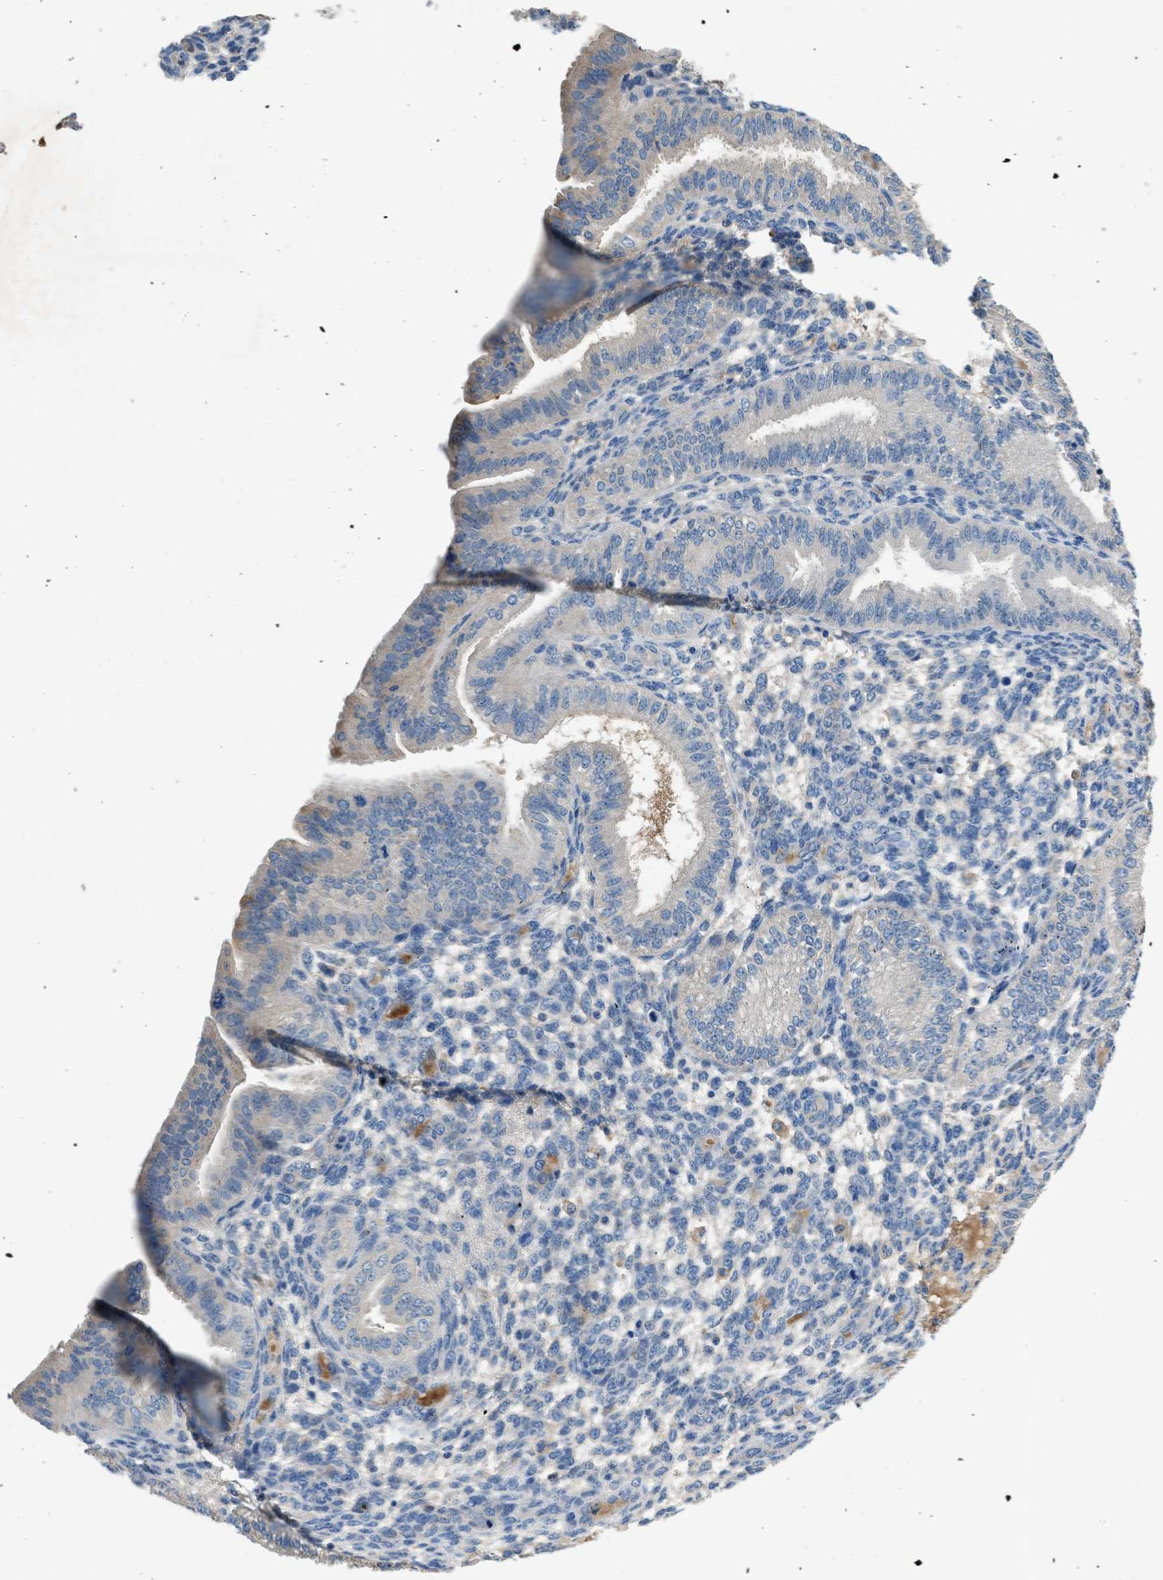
{"staining": {"intensity": "weak", "quantity": "<25%", "location": "cytoplasmic/membranous"}, "tissue": "endometrium", "cell_type": "Cells in endometrial stroma", "image_type": "normal", "snomed": [{"axis": "morphology", "description": "Normal tissue, NOS"}, {"axis": "topography", "description": "Endometrium"}], "caption": "There is no significant staining in cells in endometrial stroma of endometrium. Brightfield microscopy of immunohistochemistry (IHC) stained with DAB (3,3'-diaminobenzidine) (brown) and hematoxylin (blue), captured at high magnification.", "gene": "RWDD2B", "patient": {"sex": "female", "age": 39}}